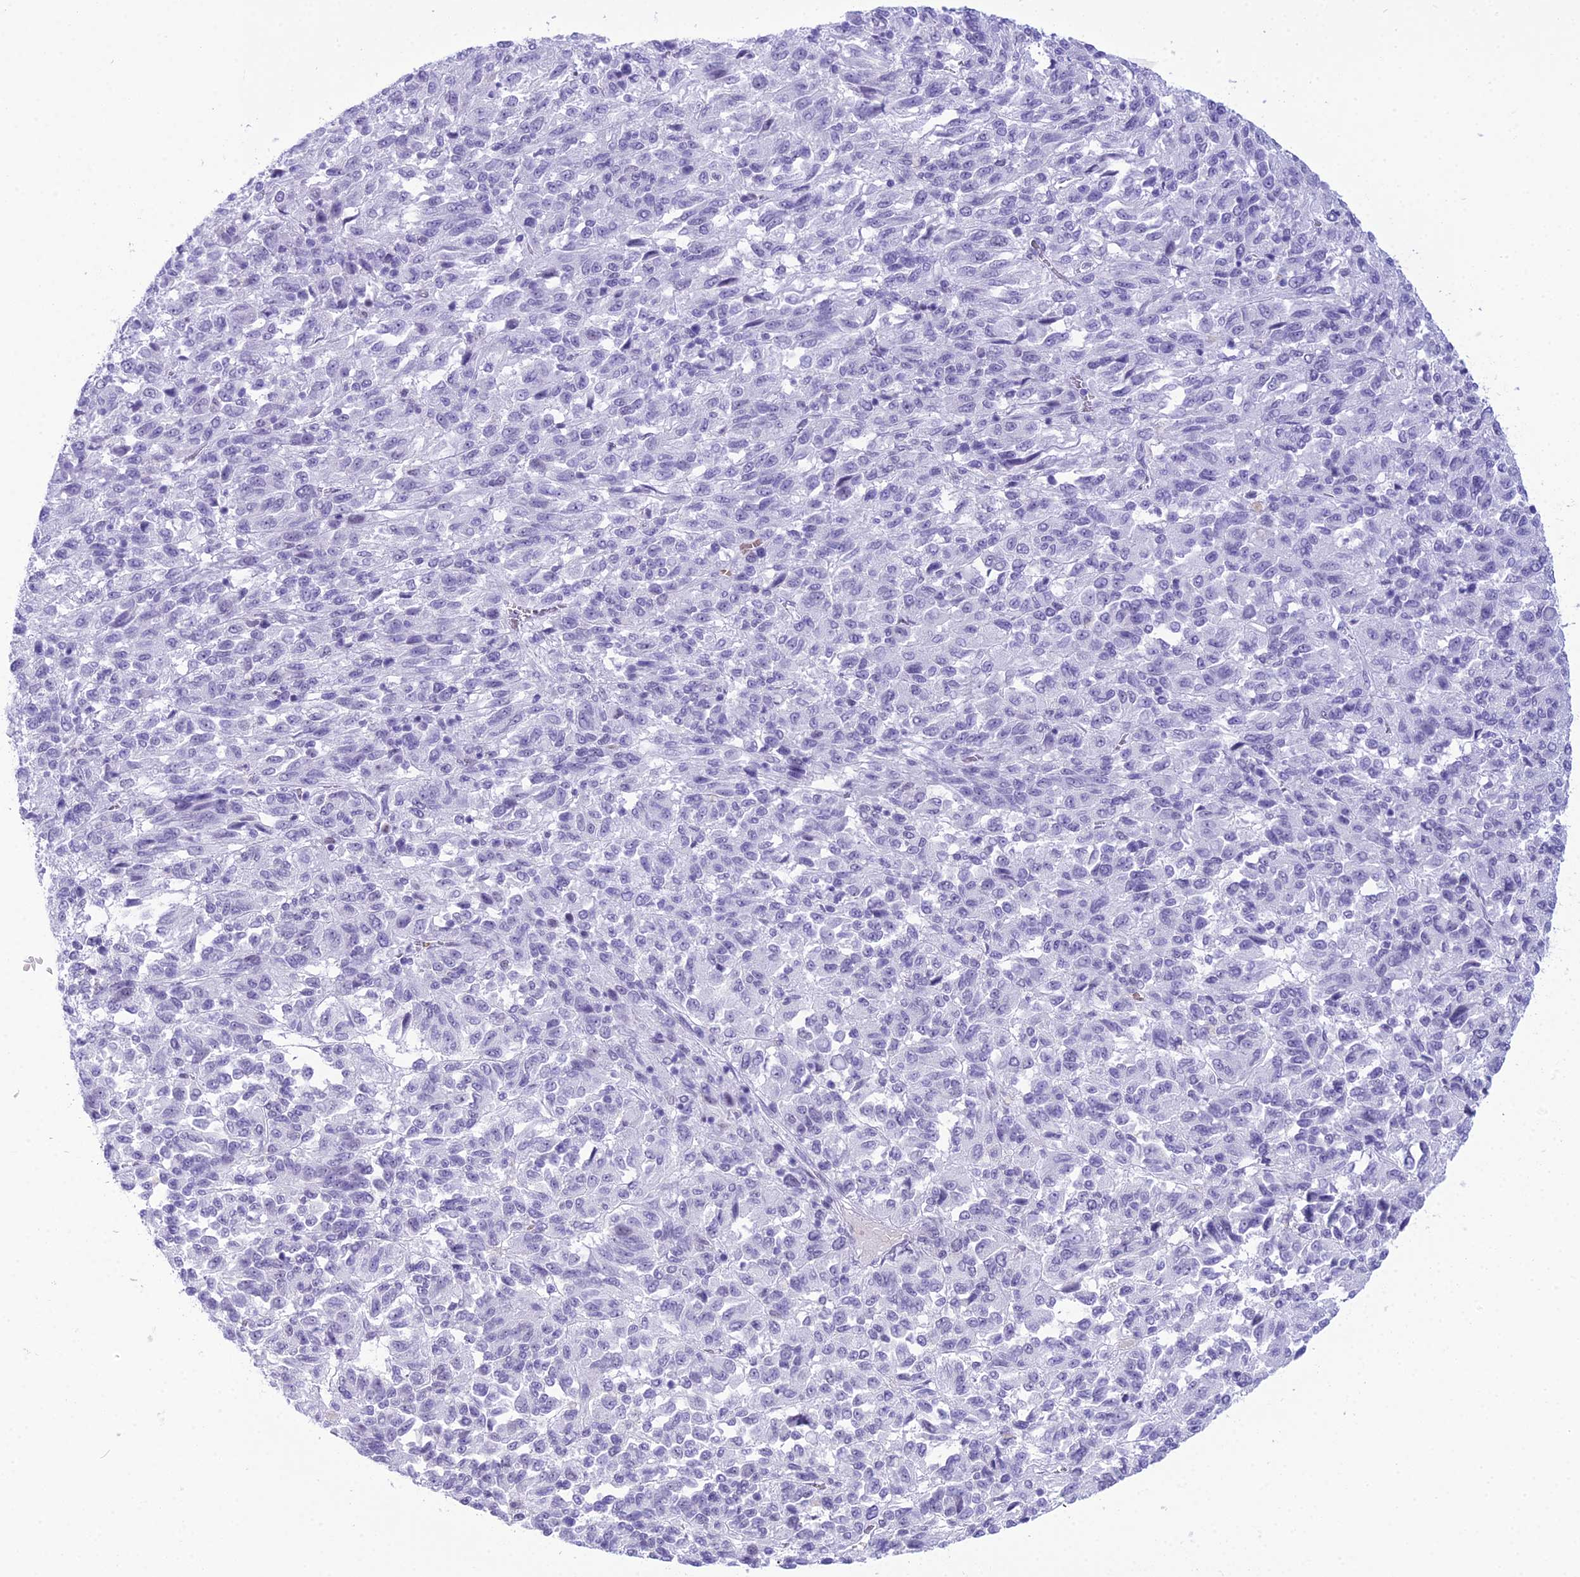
{"staining": {"intensity": "negative", "quantity": "none", "location": "none"}, "tissue": "melanoma", "cell_type": "Tumor cells", "image_type": "cancer", "snomed": [{"axis": "morphology", "description": "Malignant melanoma, Metastatic site"}, {"axis": "topography", "description": "Lung"}], "caption": "Tumor cells are negative for protein expression in human melanoma.", "gene": "RNPS1", "patient": {"sex": "male", "age": 64}}